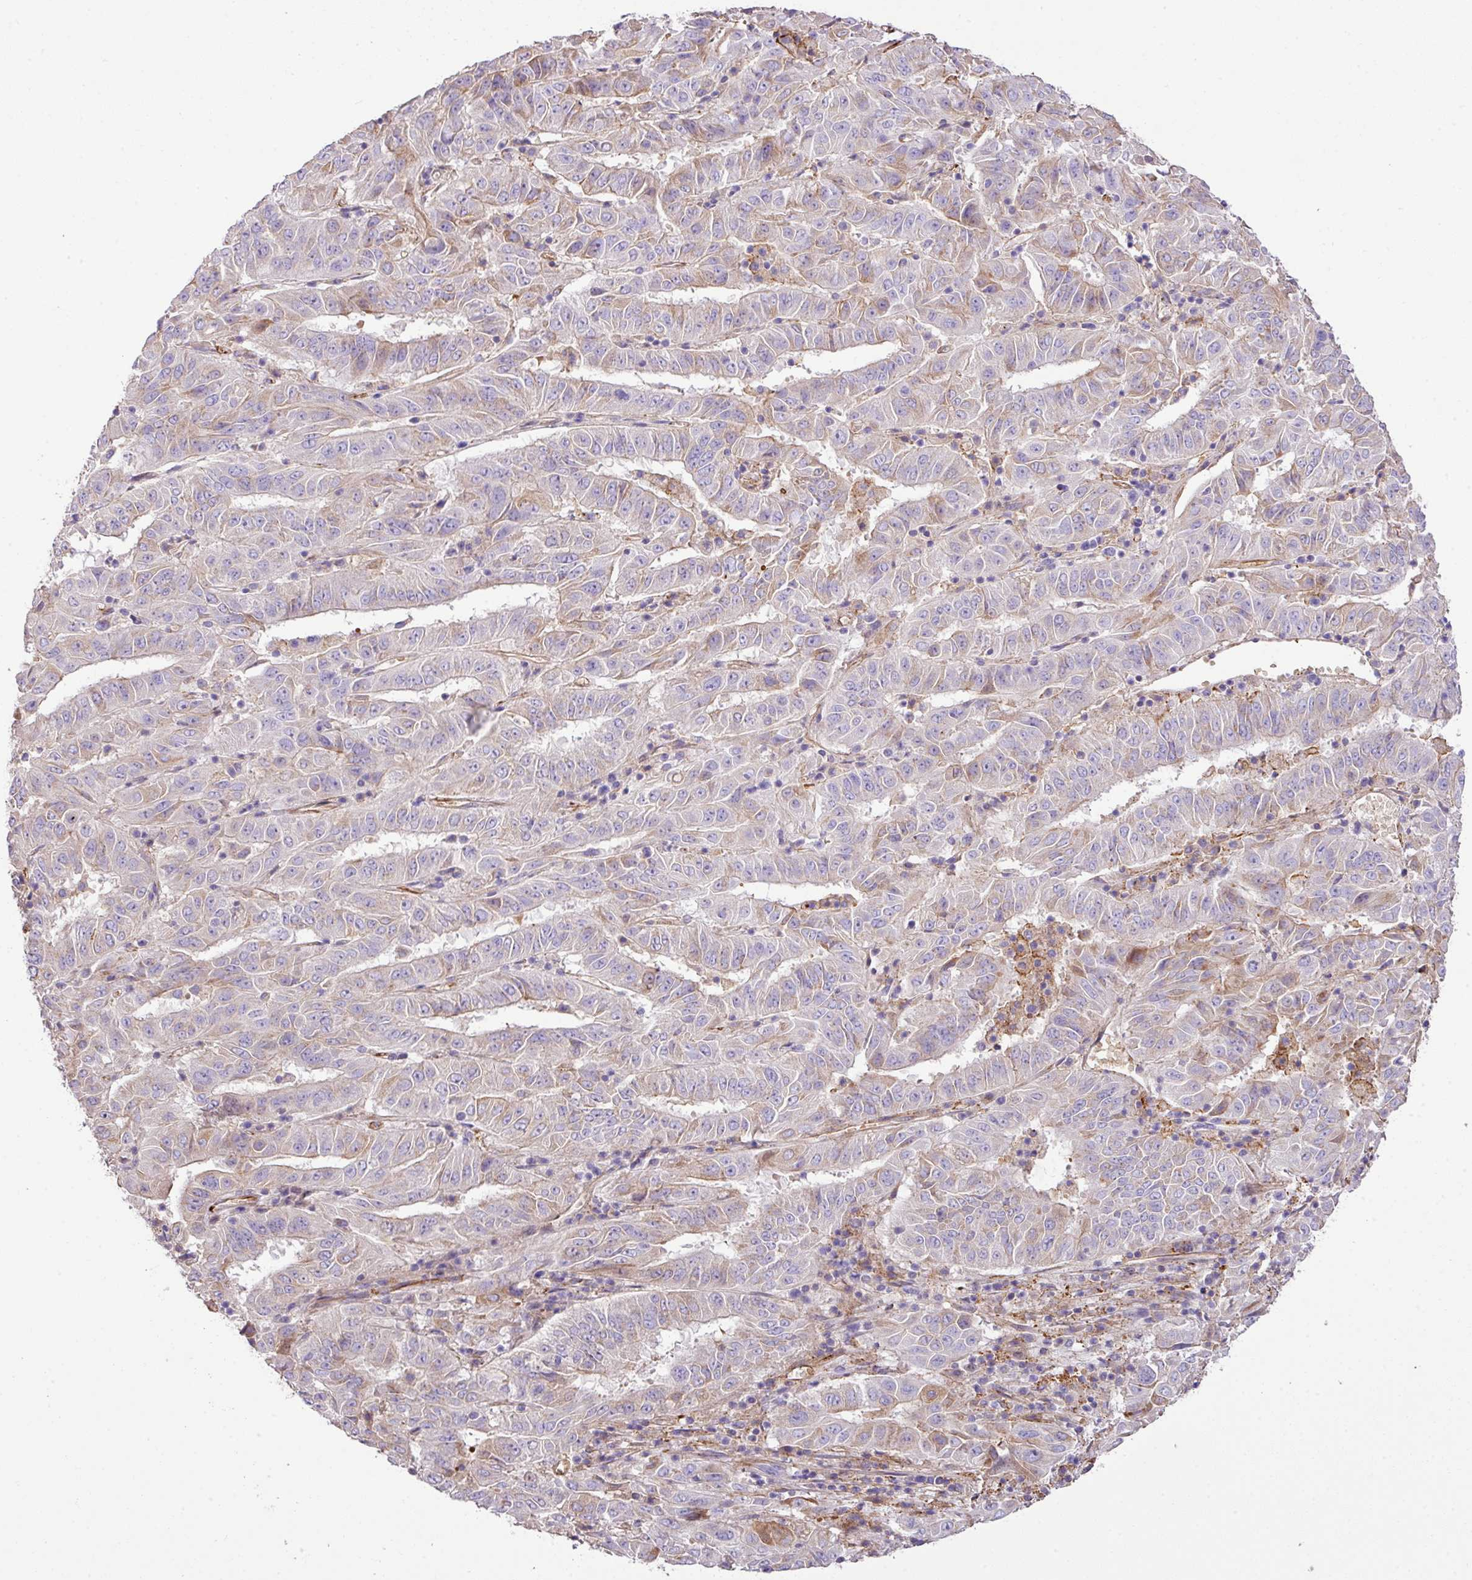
{"staining": {"intensity": "moderate", "quantity": "<25%", "location": "cytoplasmic/membranous"}, "tissue": "pancreatic cancer", "cell_type": "Tumor cells", "image_type": "cancer", "snomed": [{"axis": "morphology", "description": "Adenocarcinoma, NOS"}, {"axis": "topography", "description": "Pancreas"}], "caption": "Immunohistochemical staining of human adenocarcinoma (pancreatic) exhibits low levels of moderate cytoplasmic/membranous expression in about <25% of tumor cells.", "gene": "CTXN2", "patient": {"sex": "male", "age": 63}}